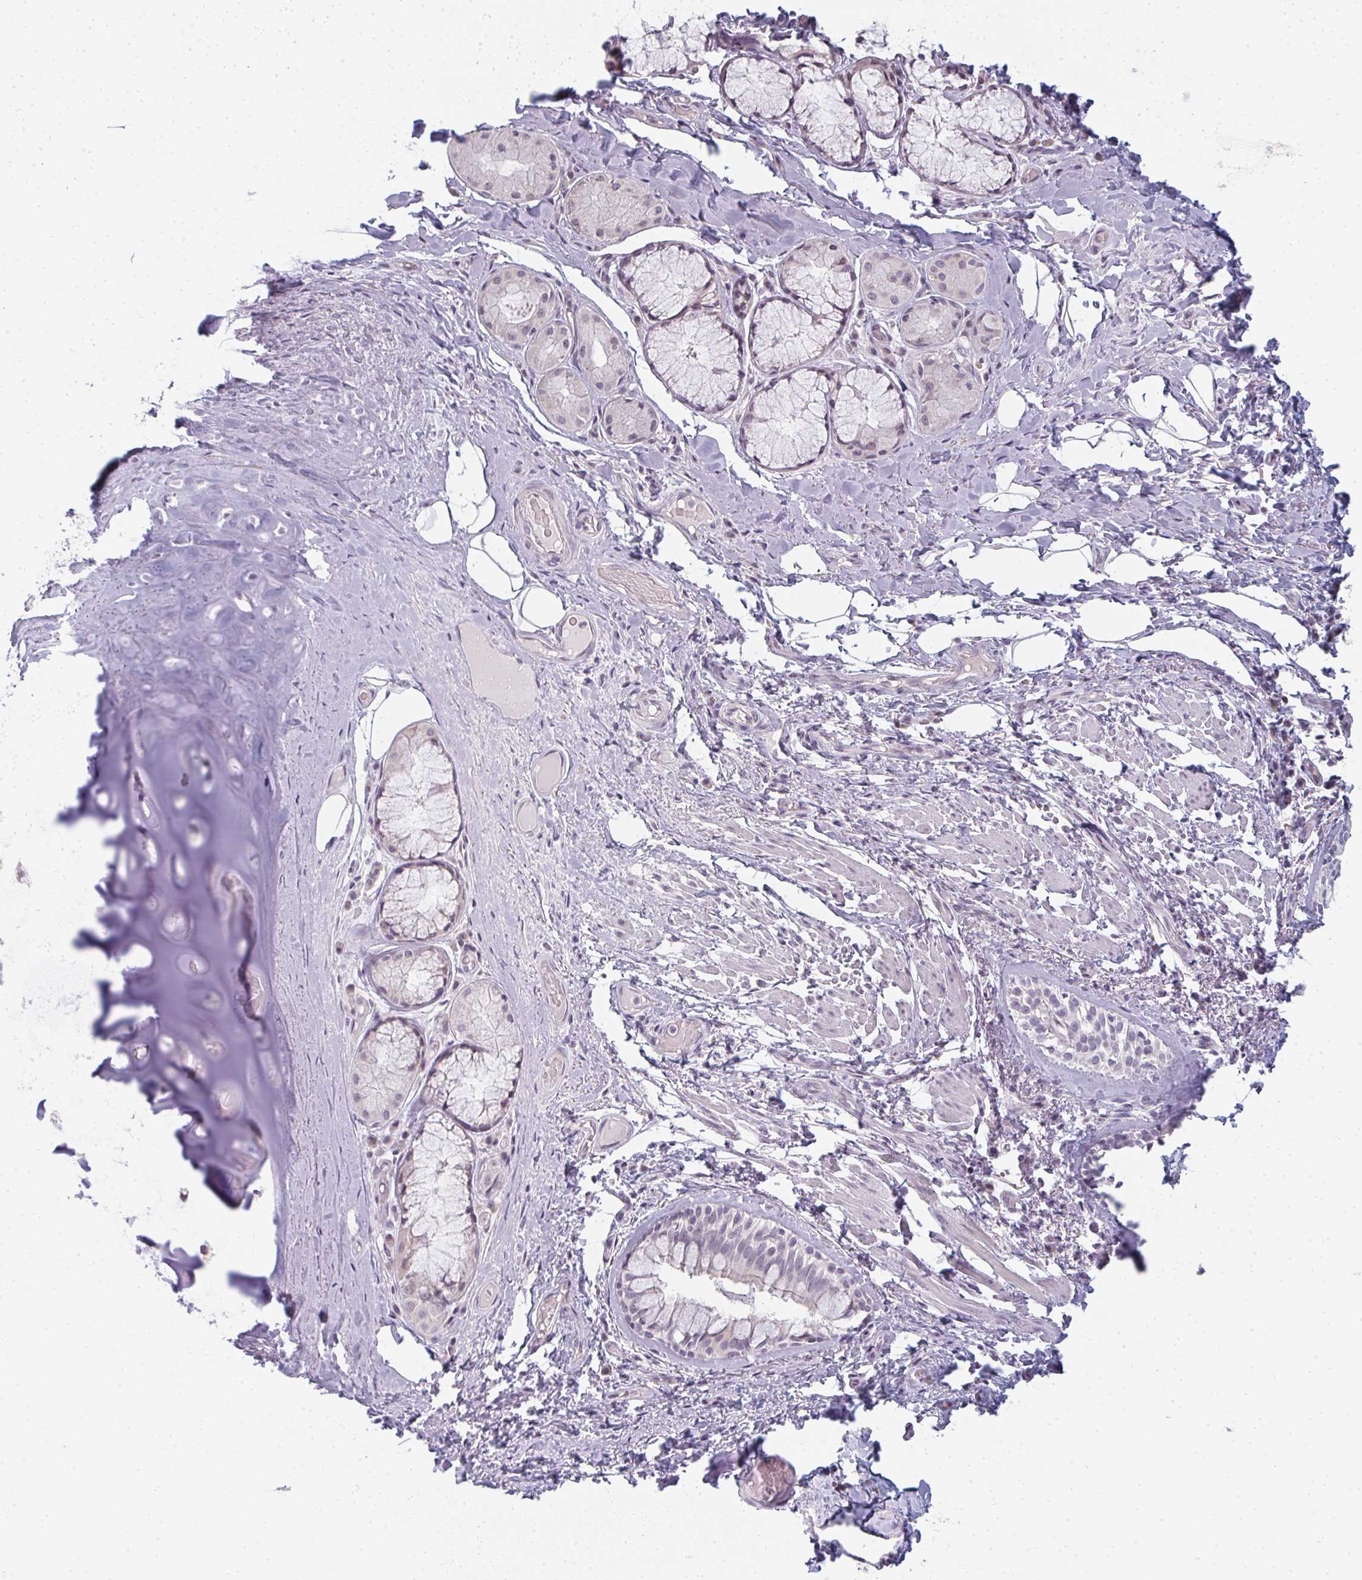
{"staining": {"intensity": "negative", "quantity": "none", "location": "none"}, "tissue": "adipose tissue", "cell_type": "Adipocytes", "image_type": "normal", "snomed": [{"axis": "morphology", "description": "Normal tissue, NOS"}, {"axis": "topography", "description": "Cartilage tissue"}, {"axis": "topography", "description": "Bronchus"}], "caption": "Adipocytes show no significant protein expression in normal adipose tissue. (Stains: DAB immunohistochemistry with hematoxylin counter stain, Microscopy: brightfield microscopy at high magnification).", "gene": "RBBP6", "patient": {"sex": "male", "age": 64}}